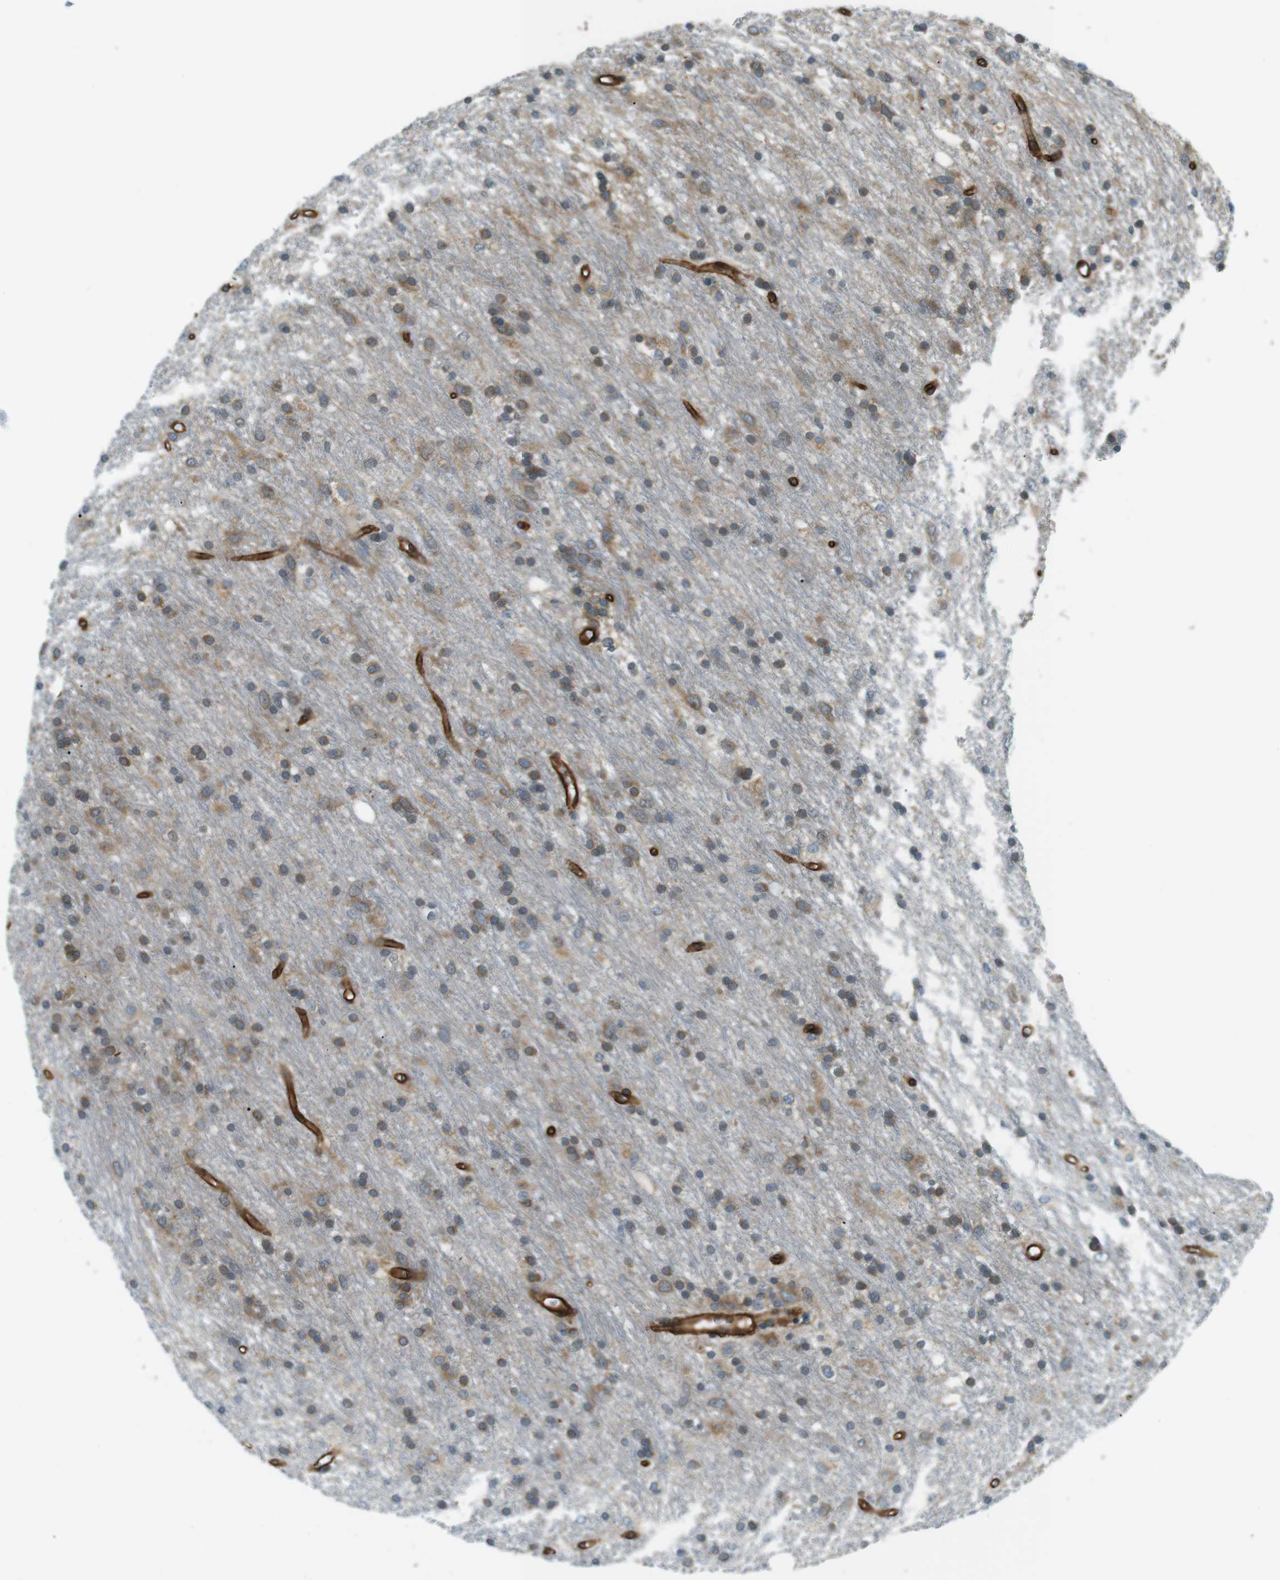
{"staining": {"intensity": "moderate", "quantity": ">75%", "location": "cytoplasmic/membranous"}, "tissue": "glioma", "cell_type": "Tumor cells", "image_type": "cancer", "snomed": [{"axis": "morphology", "description": "Glioma, malignant, Low grade"}, {"axis": "topography", "description": "Brain"}], "caption": "Immunohistochemistry photomicrograph of malignant low-grade glioma stained for a protein (brown), which shows medium levels of moderate cytoplasmic/membranous expression in approximately >75% of tumor cells.", "gene": "ODR4", "patient": {"sex": "male", "age": 77}}